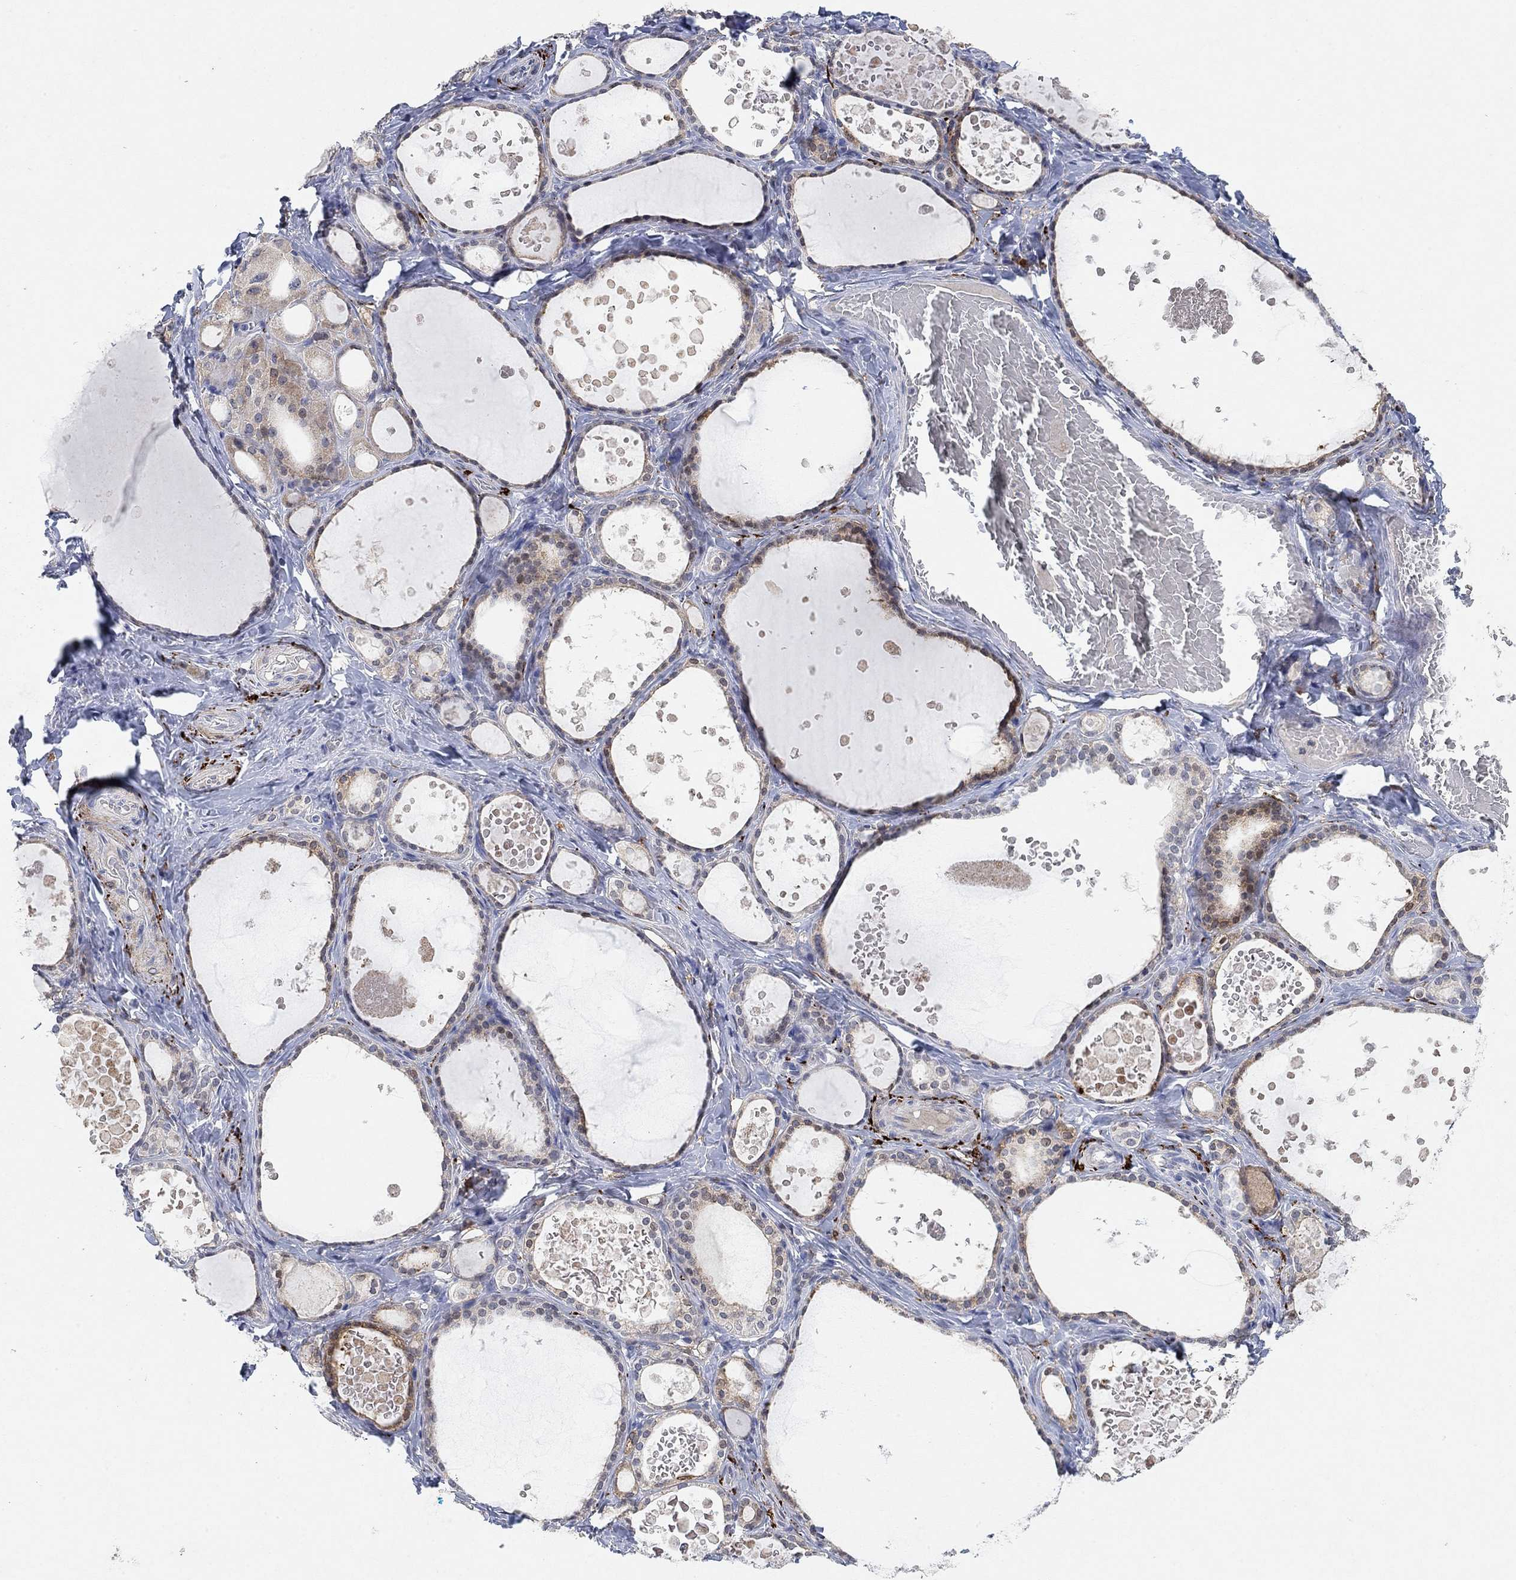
{"staining": {"intensity": "weak", "quantity": "<25%", "location": "cytoplasmic/membranous"}, "tissue": "thyroid gland", "cell_type": "Glandular cells", "image_type": "normal", "snomed": [{"axis": "morphology", "description": "Normal tissue, NOS"}, {"axis": "topography", "description": "Thyroid gland"}], "caption": "High power microscopy histopathology image of an immunohistochemistry (IHC) micrograph of normal thyroid gland, revealing no significant positivity in glandular cells.", "gene": "VAT1L", "patient": {"sex": "female", "age": 56}}